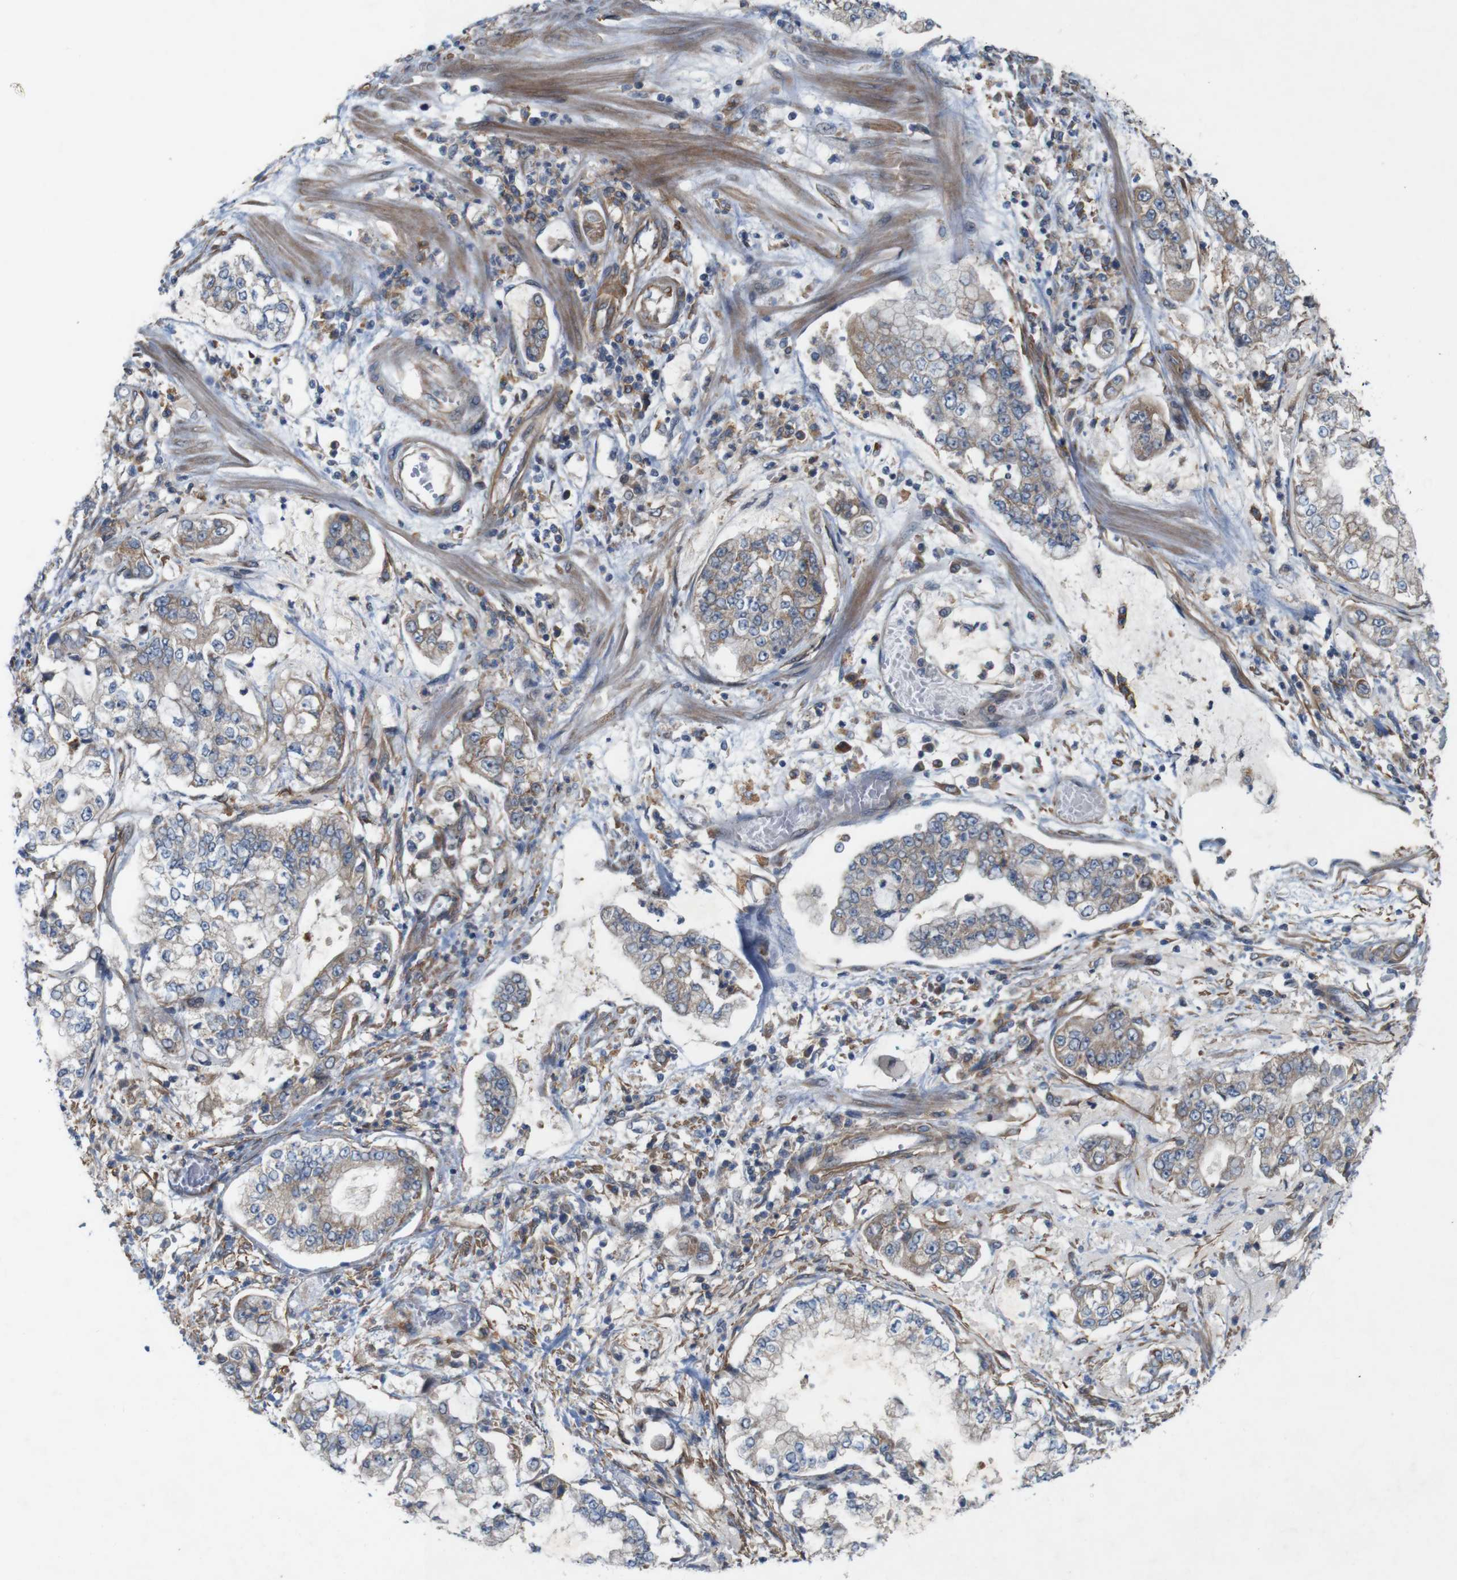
{"staining": {"intensity": "weak", "quantity": "25%-75%", "location": "cytoplasmic/membranous"}, "tissue": "stomach cancer", "cell_type": "Tumor cells", "image_type": "cancer", "snomed": [{"axis": "morphology", "description": "Adenocarcinoma, NOS"}, {"axis": "topography", "description": "Stomach"}], "caption": "Immunohistochemistry (IHC) micrograph of adenocarcinoma (stomach) stained for a protein (brown), which displays low levels of weak cytoplasmic/membranous positivity in about 25%-75% of tumor cells.", "gene": "SIGLEC8", "patient": {"sex": "male", "age": 76}}